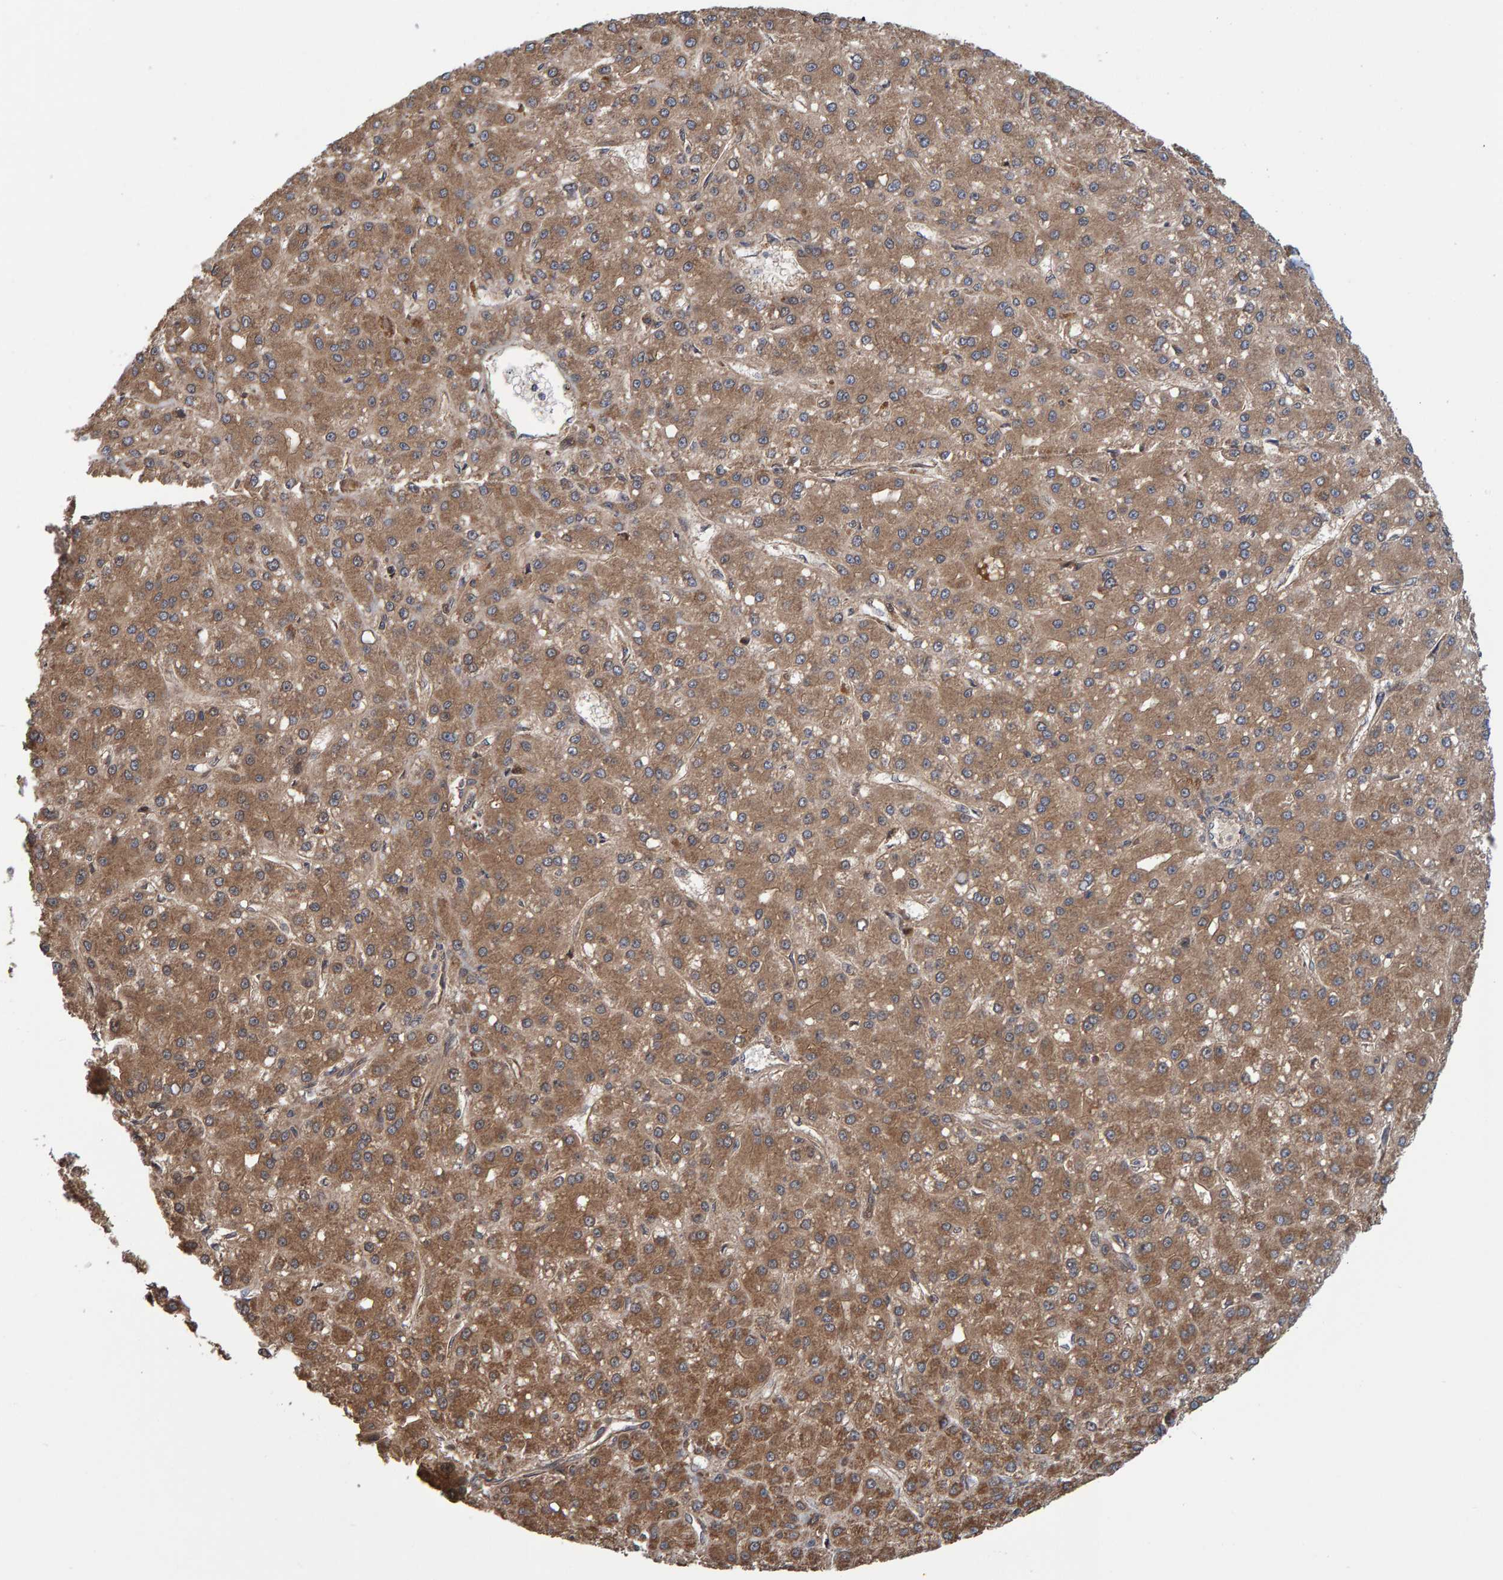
{"staining": {"intensity": "moderate", "quantity": ">75%", "location": "cytoplasmic/membranous"}, "tissue": "liver cancer", "cell_type": "Tumor cells", "image_type": "cancer", "snomed": [{"axis": "morphology", "description": "Carcinoma, Hepatocellular, NOS"}, {"axis": "topography", "description": "Liver"}], "caption": "High-magnification brightfield microscopy of liver hepatocellular carcinoma stained with DAB (brown) and counterstained with hematoxylin (blue). tumor cells exhibit moderate cytoplasmic/membranous positivity is present in about>75% of cells. (DAB (3,3'-diaminobenzidine) = brown stain, brightfield microscopy at high magnification).", "gene": "SCRN2", "patient": {"sex": "male", "age": 67}}